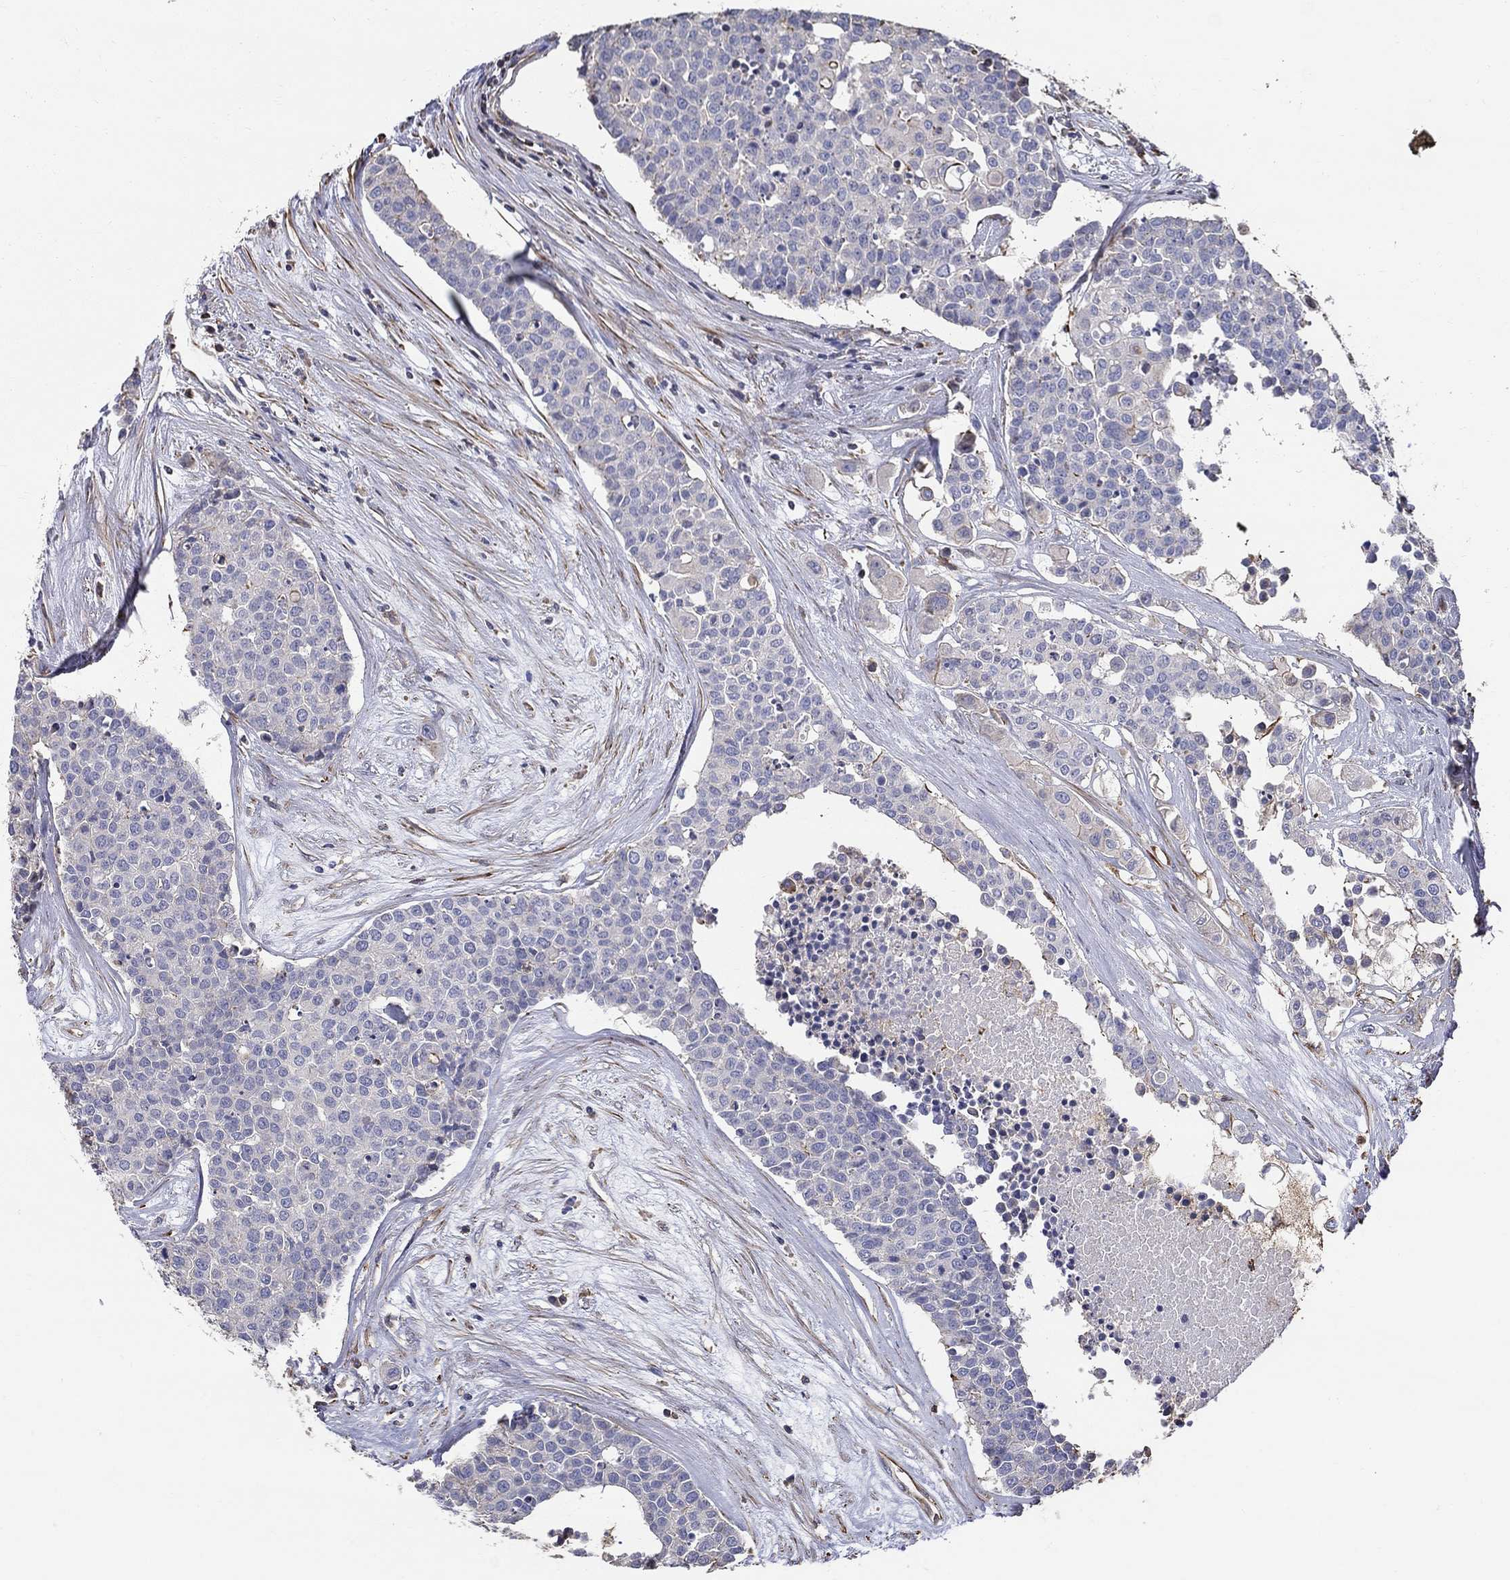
{"staining": {"intensity": "negative", "quantity": "none", "location": "none"}, "tissue": "carcinoid", "cell_type": "Tumor cells", "image_type": "cancer", "snomed": [{"axis": "morphology", "description": "Carcinoid, malignant, NOS"}, {"axis": "topography", "description": "Colon"}], "caption": "This is a image of immunohistochemistry staining of carcinoid, which shows no expression in tumor cells.", "gene": "NPHP1", "patient": {"sex": "male", "age": 81}}